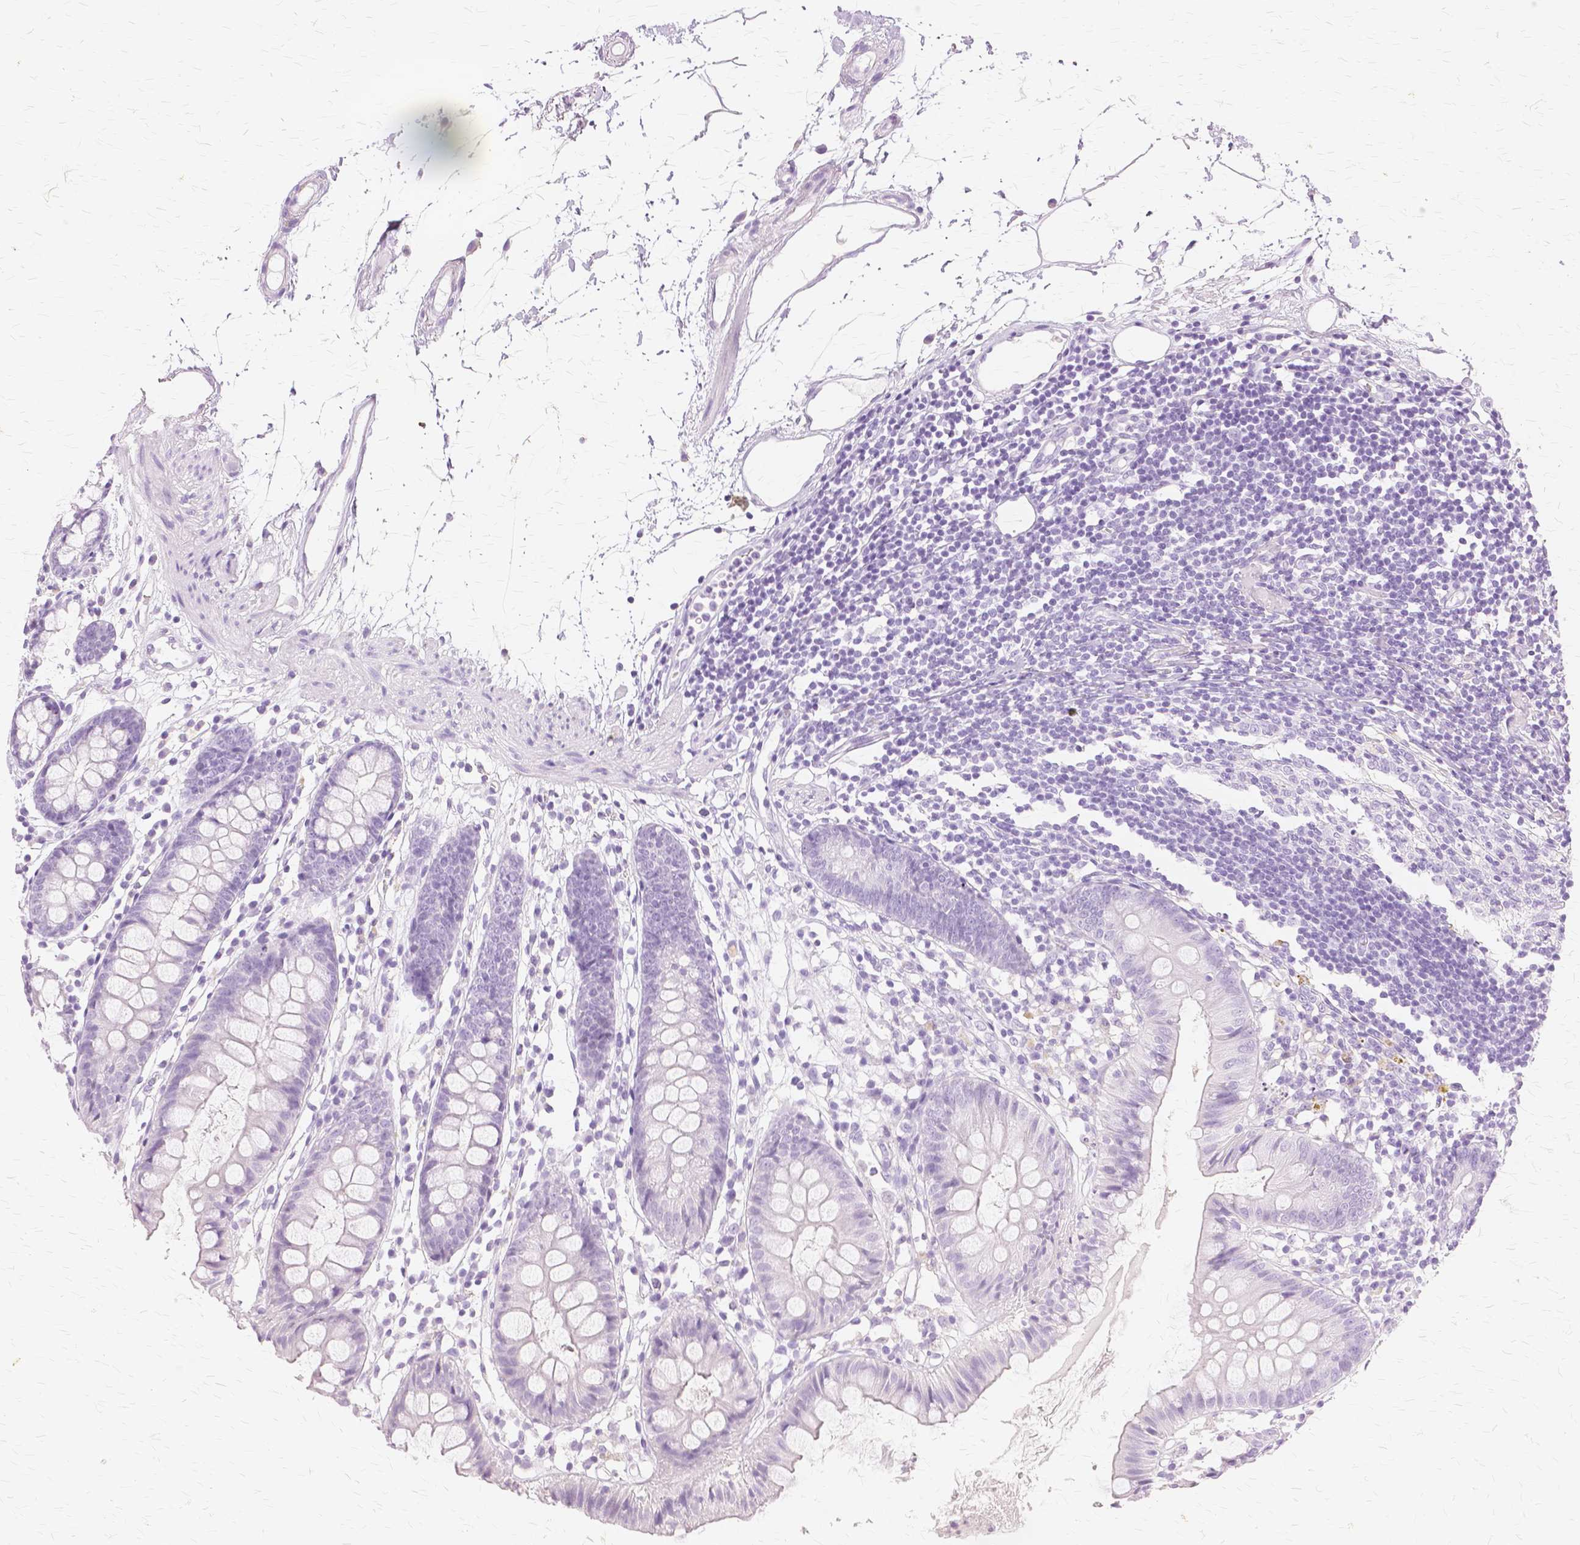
{"staining": {"intensity": "negative", "quantity": "none", "location": "none"}, "tissue": "colon", "cell_type": "Endothelial cells", "image_type": "normal", "snomed": [{"axis": "morphology", "description": "Normal tissue, NOS"}, {"axis": "topography", "description": "Colon"}], "caption": "An immunohistochemistry photomicrograph of normal colon is shown. There is no staining in endothelial cells of colon. (Immunohistochemistry (ihc), brightfield microscopy, high magnification).", "gene": "TGM1", "patient": {"sex": "female", "age": 84}}